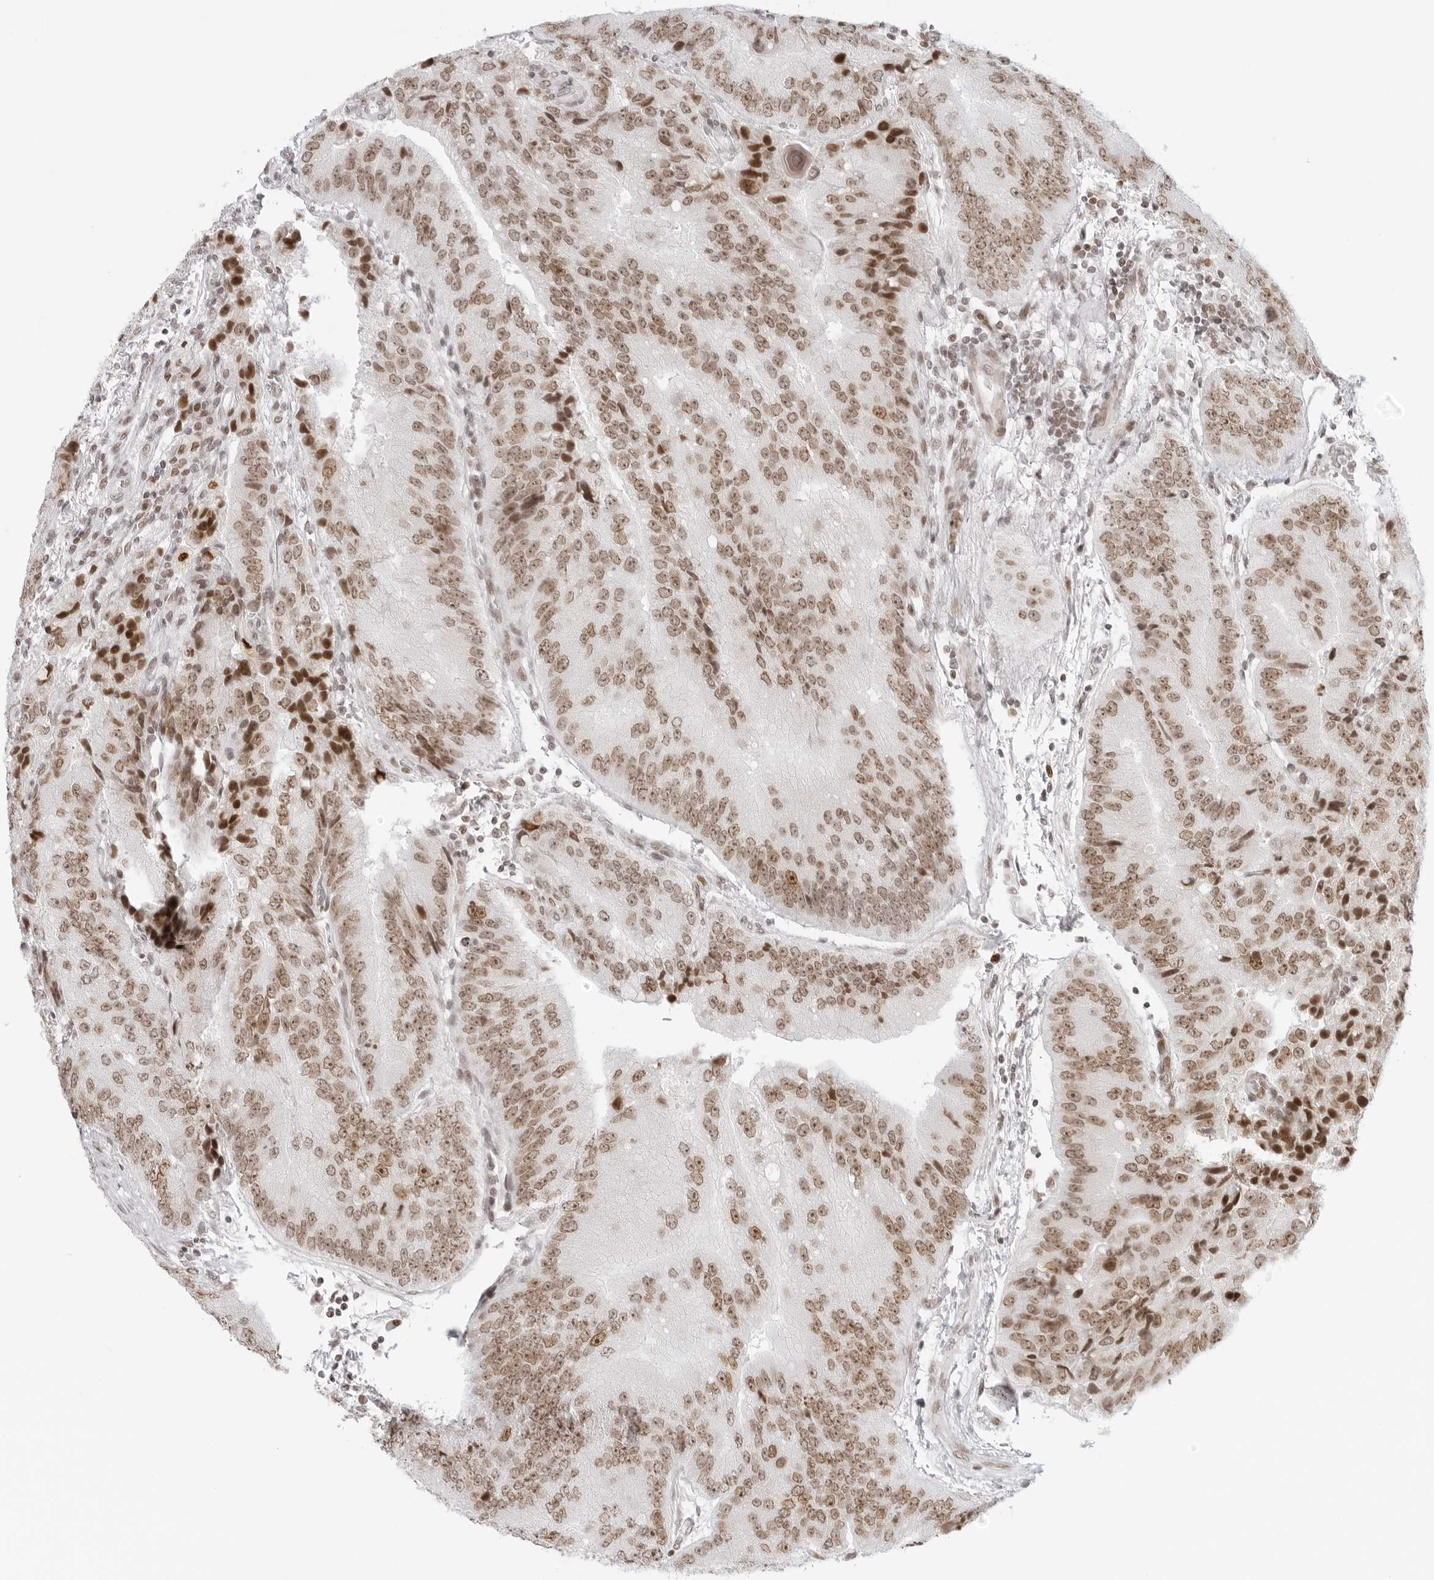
{"staining": {"intensity": "moderate", "quantity": ">75%", "location": "nuclear"}, "tissue": "prostate cancer", "cell_type": "Tumor cells", "image_type": "cancer", "snomed": [{"axis": "morphology", "description": "Adenocarcinoma, High grade"}, {"axis": "topography", "description": "Prostate"}], "caption": "Prostate cancer (high-grade adenocarcinoma) tissue exhibits moderate nuclear expression in approximately >75% of tumor cells, visualized by immunohistochemistry. Using DAB (3,3'-diaminobenzidine) (brown) and hematoxylin (blue) stains, captured at high magnification using brightfield microscopy.", "gene": "RCC1", "patient": {"sex": "male", "age": 70}}